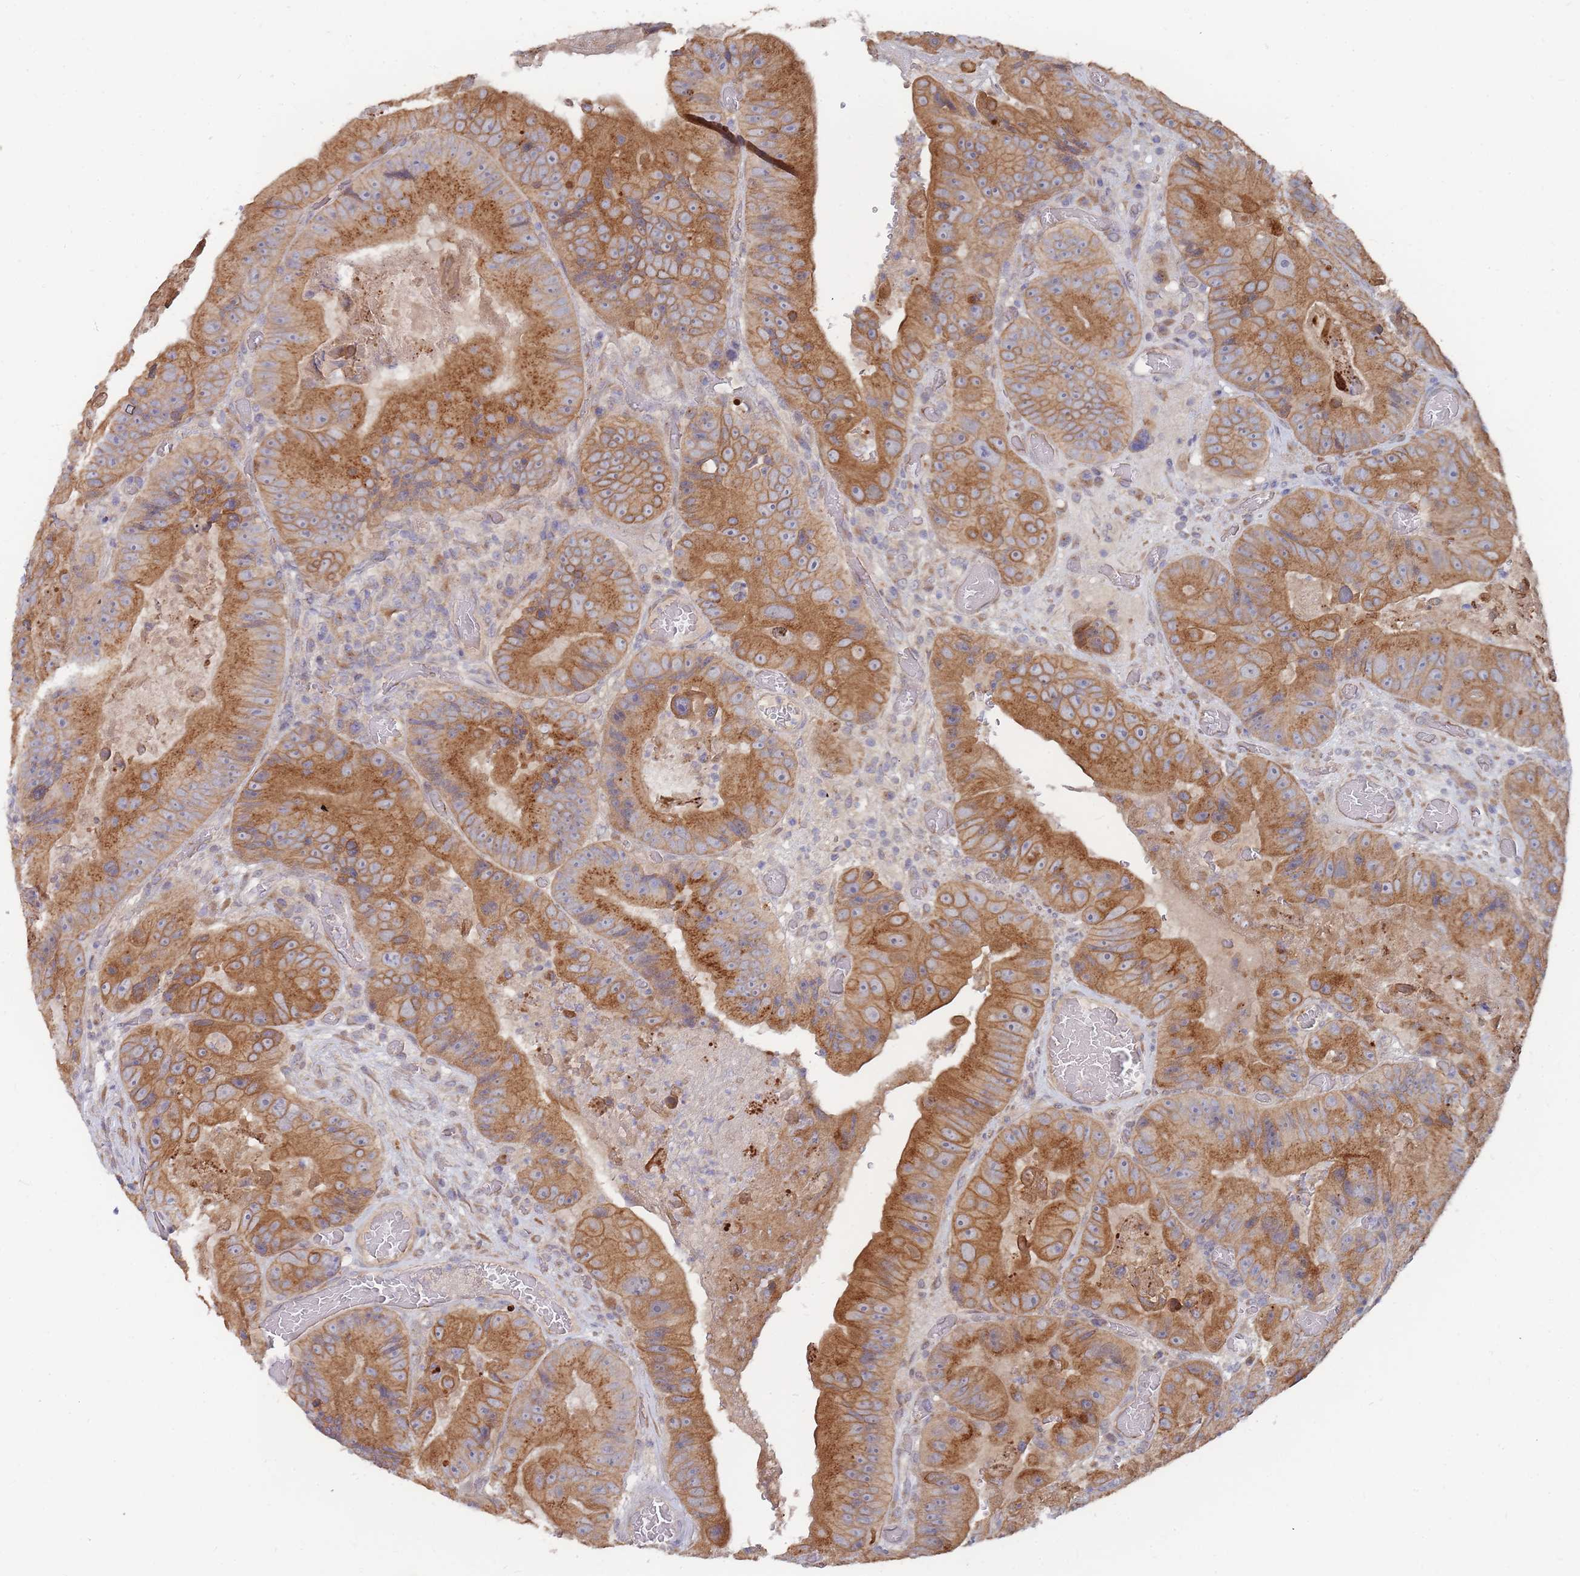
{"staining": {"intensity": "moderate", "quantity": ">75%", "location": "cytoplasmic/membranous"}, "tissue": "colorectal cancer", "cell_type": "Tumor cells", "image_type": "cancer", "snomed": [{"axis": "morphology", "description": "Adenocarcinoma, NOS"}, {"axis": "topography", "description": "Colon"}], "caption": "An image of human adenocarcinoma (colorectal) stained for a protein reveals moderate cytoplasmic/membranous brown staining in tumor cells.", "gene": "SLC35F5", "patient": {"sex": "female", "age": 86}}